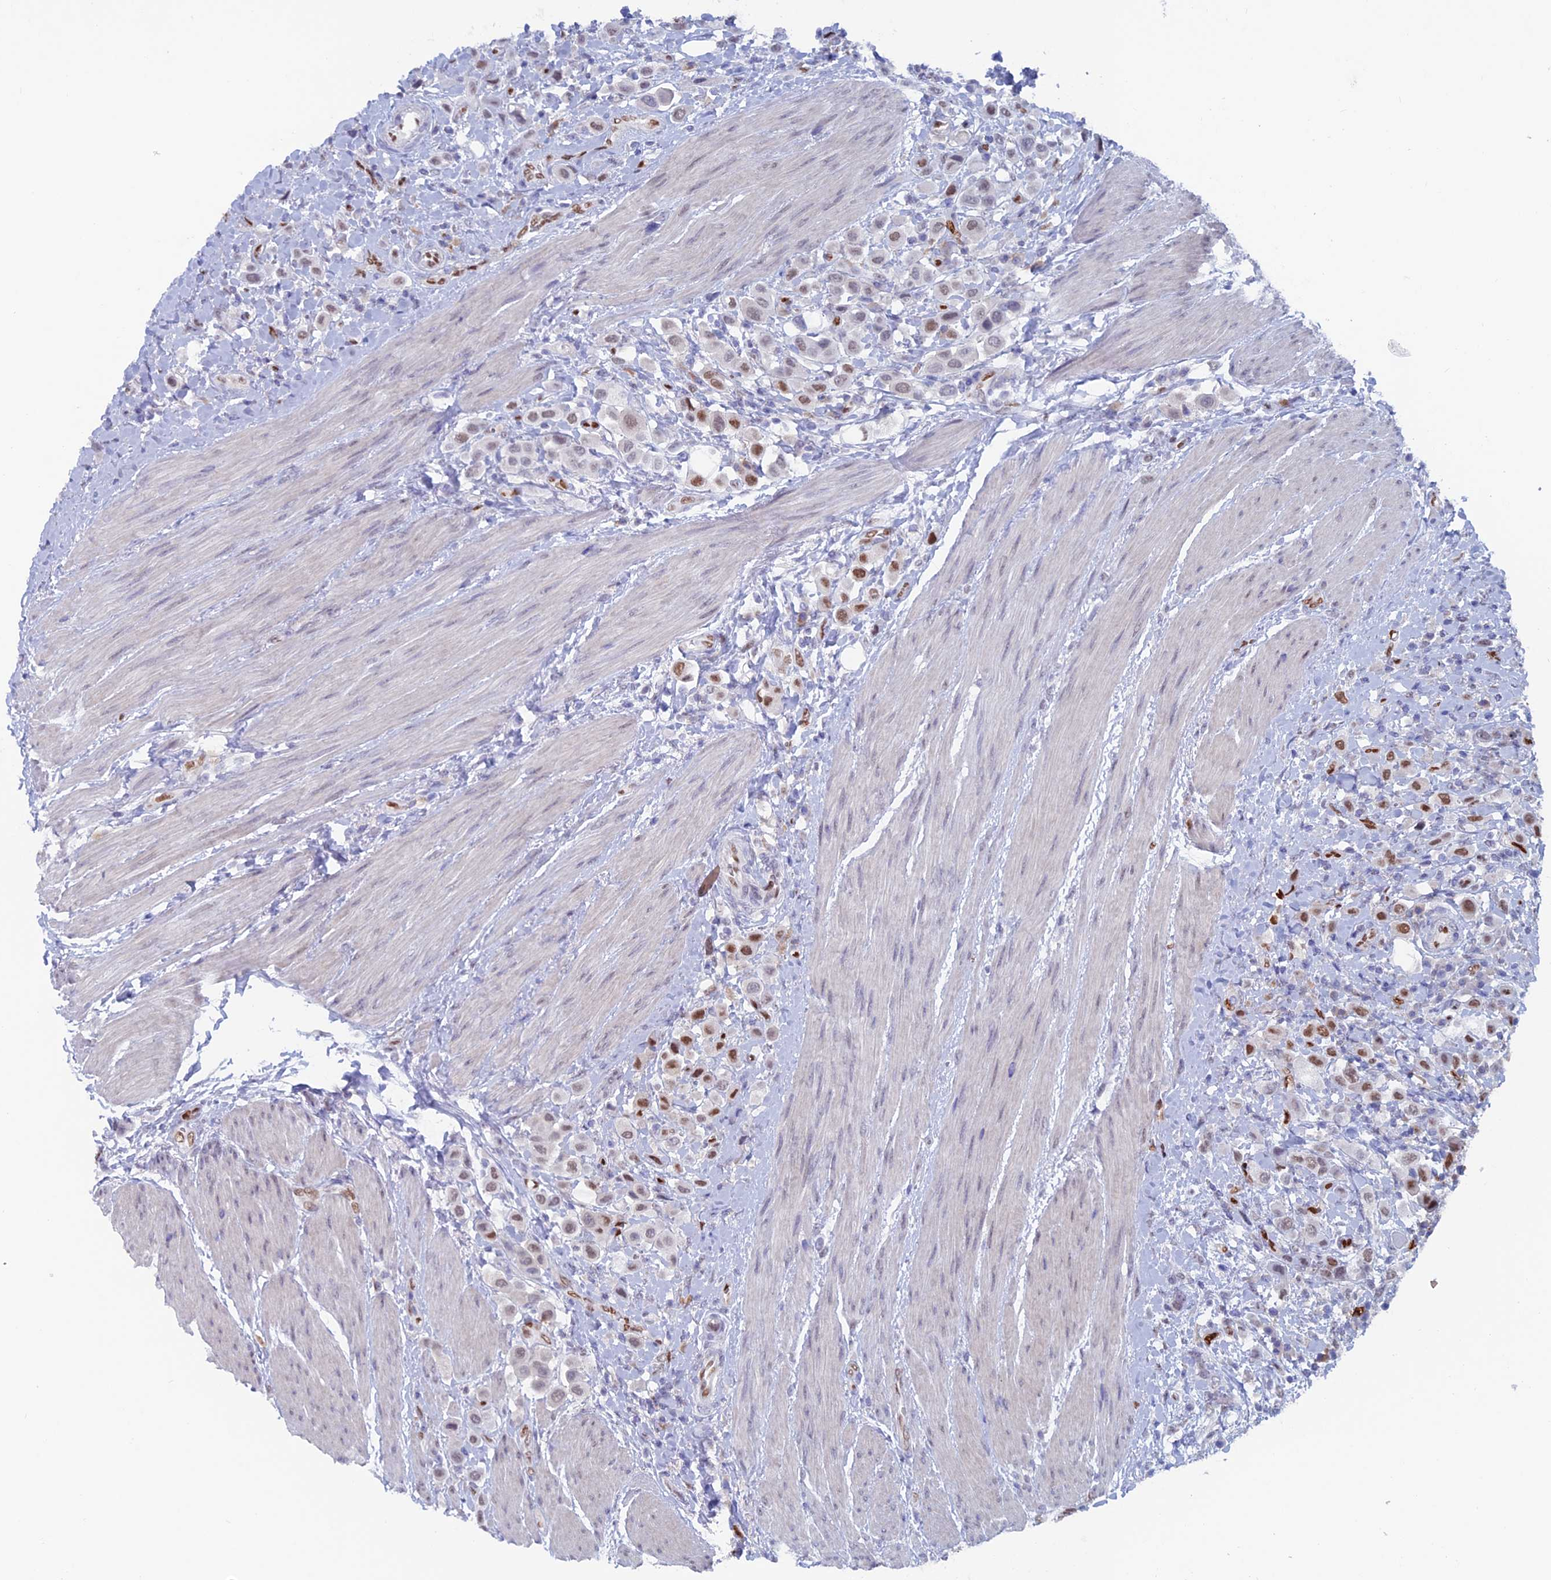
{"staining": {"intensity": "moderate", "quantity": "25%-75%", "location": "nuclear"}, "tissue": "urothelial cancer", "cell_type": "Tumor cells", "image_type": "cancer", "snomed": [{"axis": "morphology", "description": "Urothelial carcinoma, High grade"}, {"axis": "topography", "description": "Urinary bladder"}], "caption": "Immunohistochemical staining of human urothelial carcinoma (high-grade) reveals medium levels of moderate nuclear protein staining in about 25%-75% of tumor cells.", "gene": "NOL4L", "patient": {"sex": "male", "age": 50}}